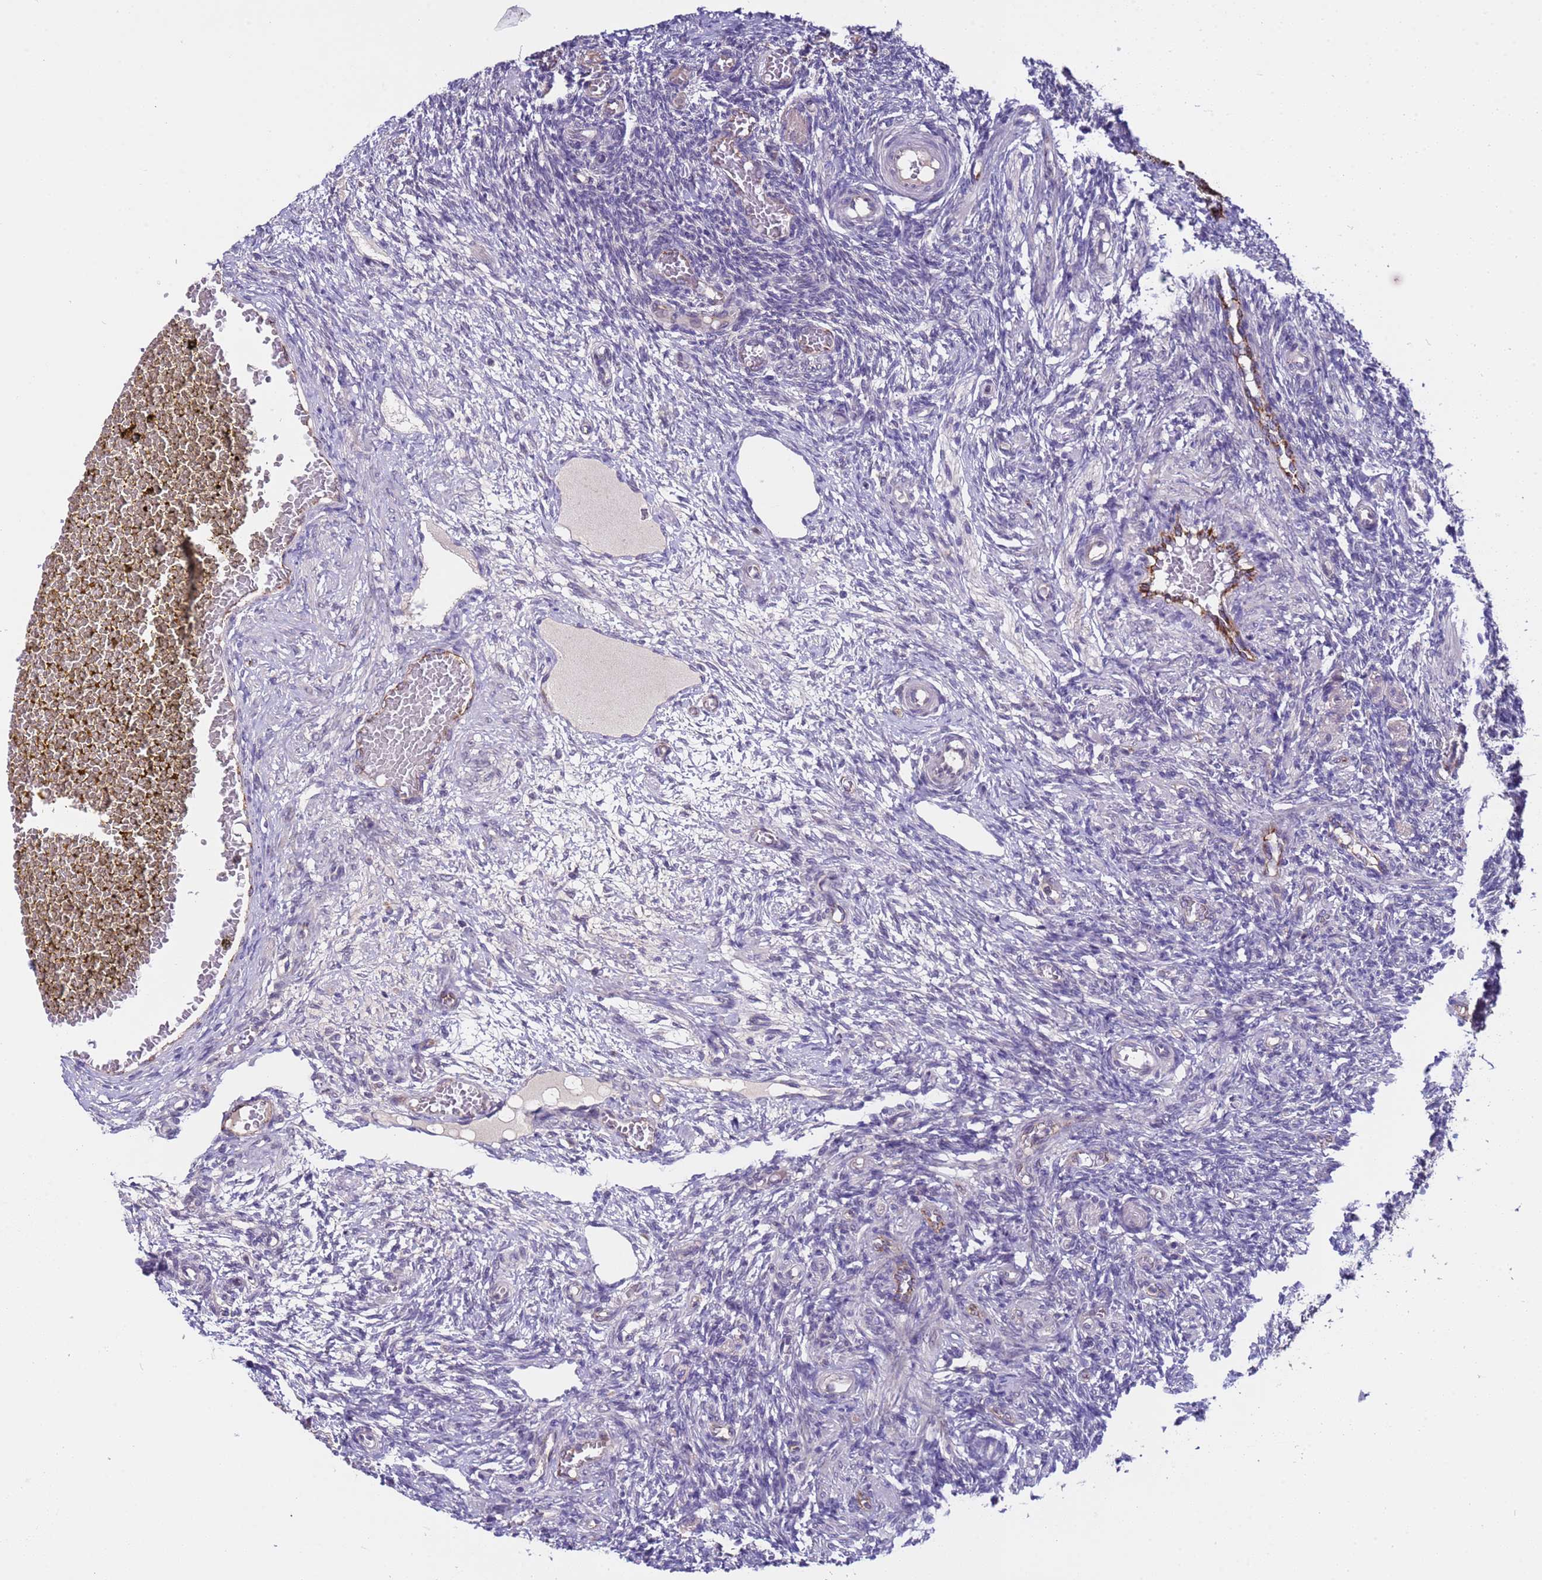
{"staining": {"intensity": "negative", "quantity": "none", "location": "none"}, "tissue": "ovary", "cell_type": "Ovarian stroma cells", "image_type": "normal", "snomed": [{"axis": "morphology", "description": "Normal tissue, NOS"}, {"axis": "topography", "description": "Ovary"}], "caption": "This is an immunohistochemistry histopathology image of unremarkable ovary. There is no expression in ovarian stroma cells.", "gene": "ZNF248", "patient": {"sex": "female", "age": 27}}